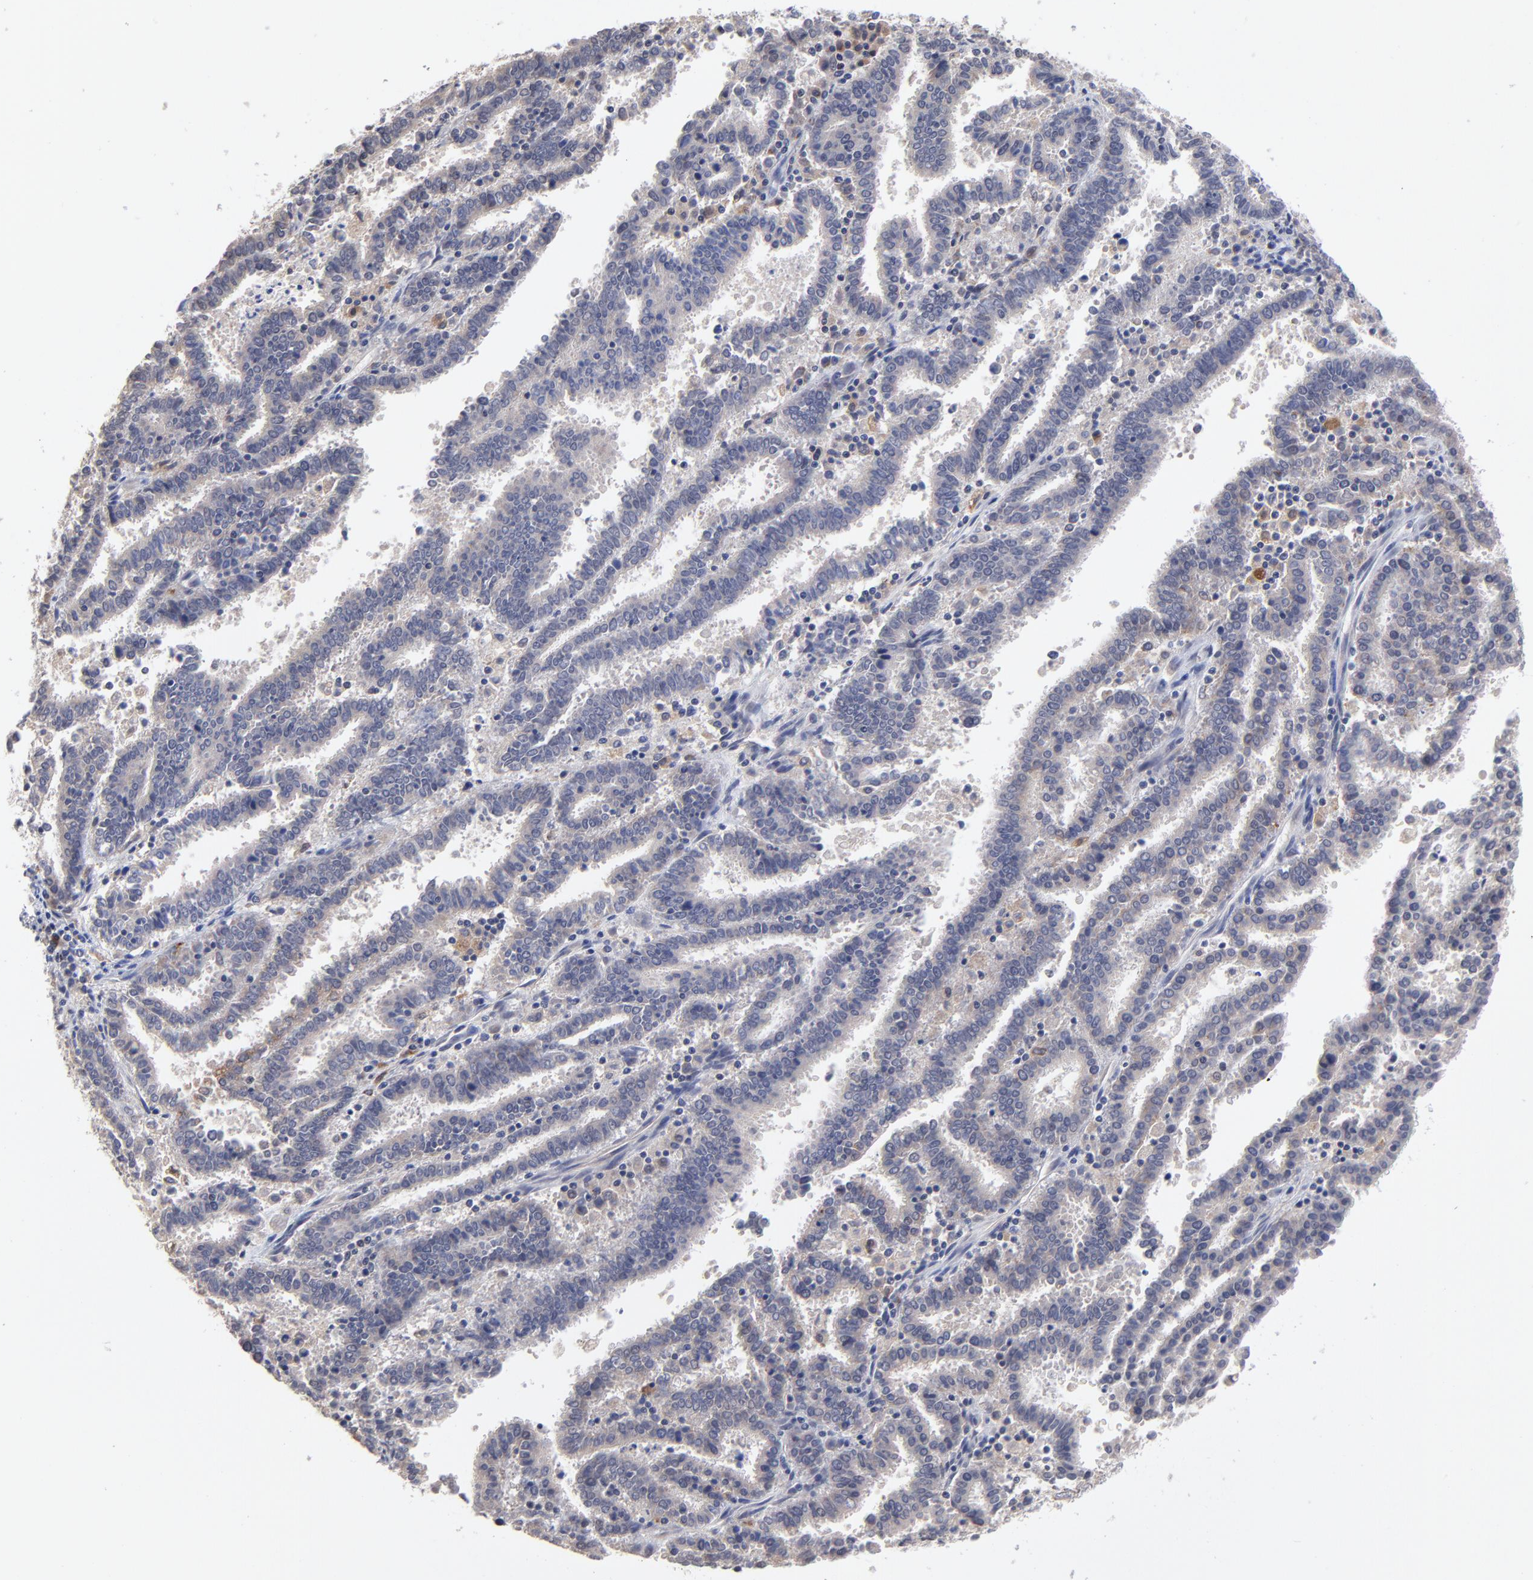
{"staining": {"intensity": "negative", "quantity": "none", "location": "none"}, "tissue": "endometrial cancer", "cell_type": "Tumor cells", "image_type": "cancer", "snomed": [{"axis": "morphology", "description": "Adenocarcinoma, NOS"}, {"axis": "topography", "description": "Uterus"}], "caption": "Immunohistochemistry image of adenocarcinoma (endometrial) stained for a protein (brown), which demonstrates no expression in tumor cells. Nuclei are stained in blue.", "gene": "PDE4B", "patient": {"sex": "female", "age": 83}}